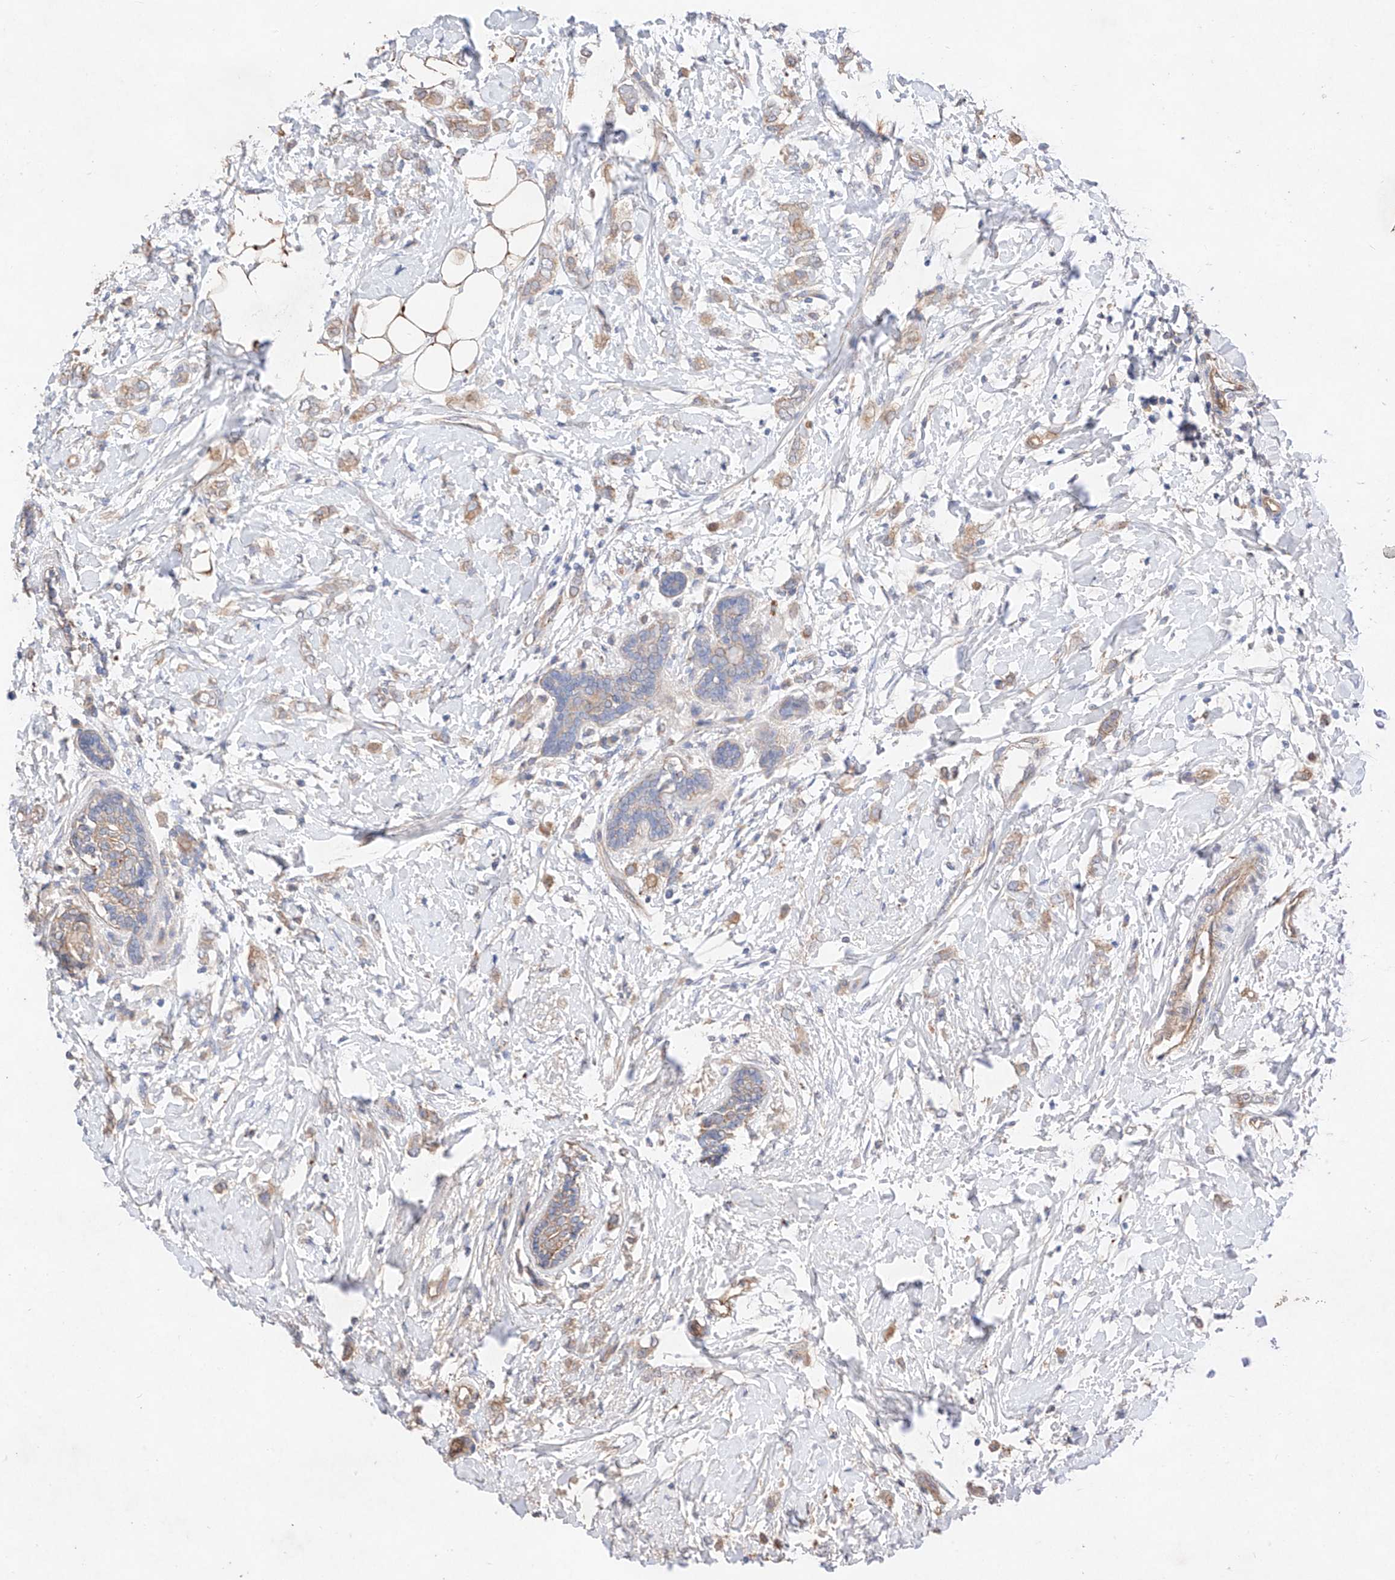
{"staining": {"intensity": "weak", "quantity": ">75%", "location": "cytoplasmic/membranous"}, "tissue": "breast cancer", "cell_type": "Tumor cells", "image_type": "cancer", "snomed": [{"axis": "morphology", "description": "Normal tissue, NOS"}, {"axis": "morphology", "description": "Lobular carcinoma"}, {"axis": "topography", "description": "Breast"}], "caption": "Lobular carcinoma (breast) stained for a protein (brown) exhibits weak cytoplasmic/membranous positive positivity in about >75% of tumor cells.", "gene": "C6orf62", "patient": {"sex": "female", "age": 47}}